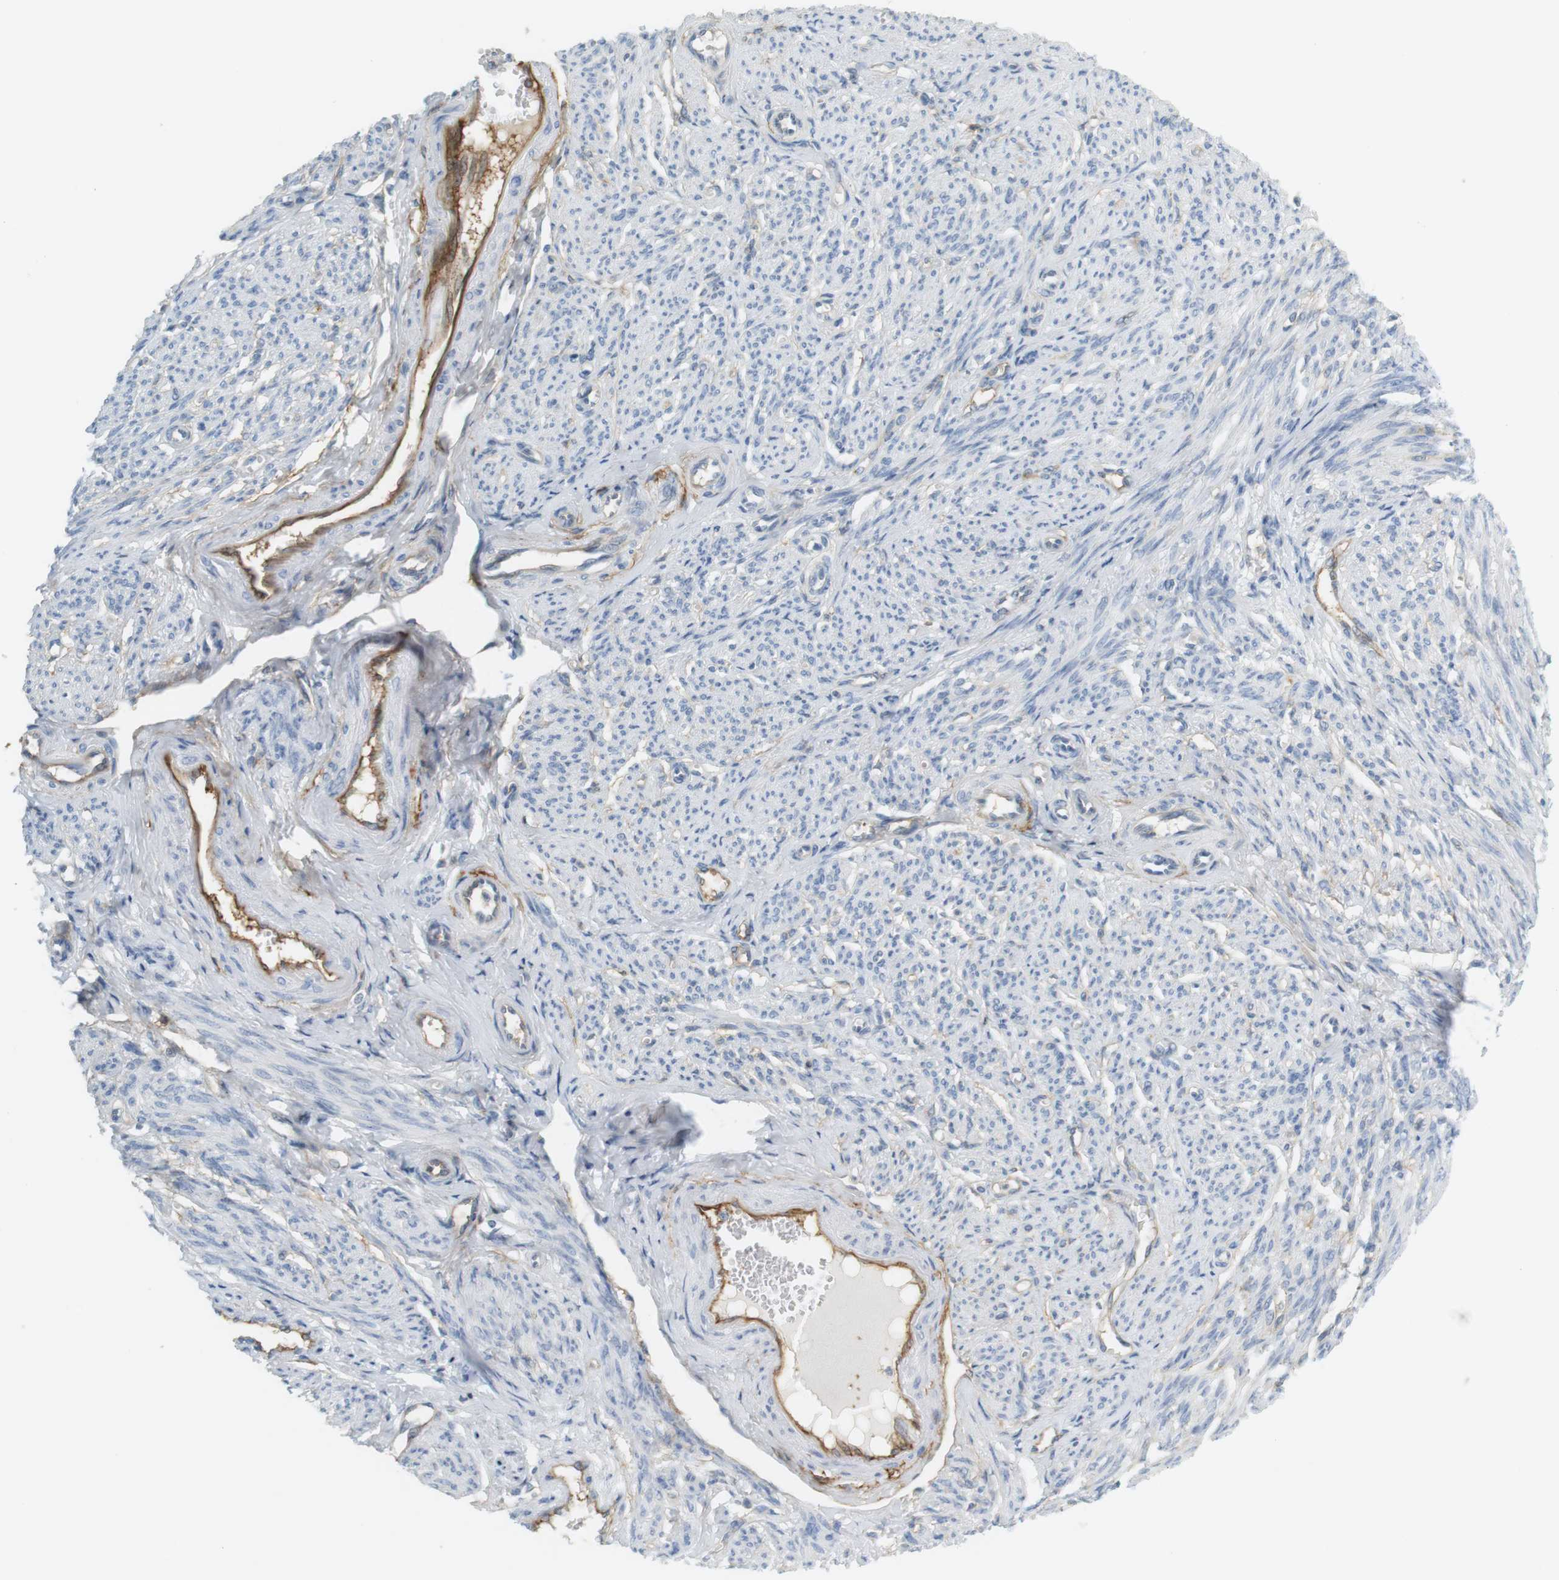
{"staining": {"intensity": "negative", "quantity": "none", "location": "none"}, "tissue": "smooth muscle", "cell_type": "Smooth muscle cells", "image_type": "normal", "snomed": [{"axis": "morphology", "description": "Normal tissue, NOS"}, {"axis": "topography", "description": "Smooth muscle"}], "caption": "Image shows no significant protein staining in smooth muscle cells of unremarkable smooth muscle. Brightfield microscopy of immunohistochemistry stained with DAB (3,3'-diaminobenzidine) (brown) and hematoxylin (blue), captured at high magnification.", "gene": "F2R", "patient": {"sex": "female", "age": 65}}